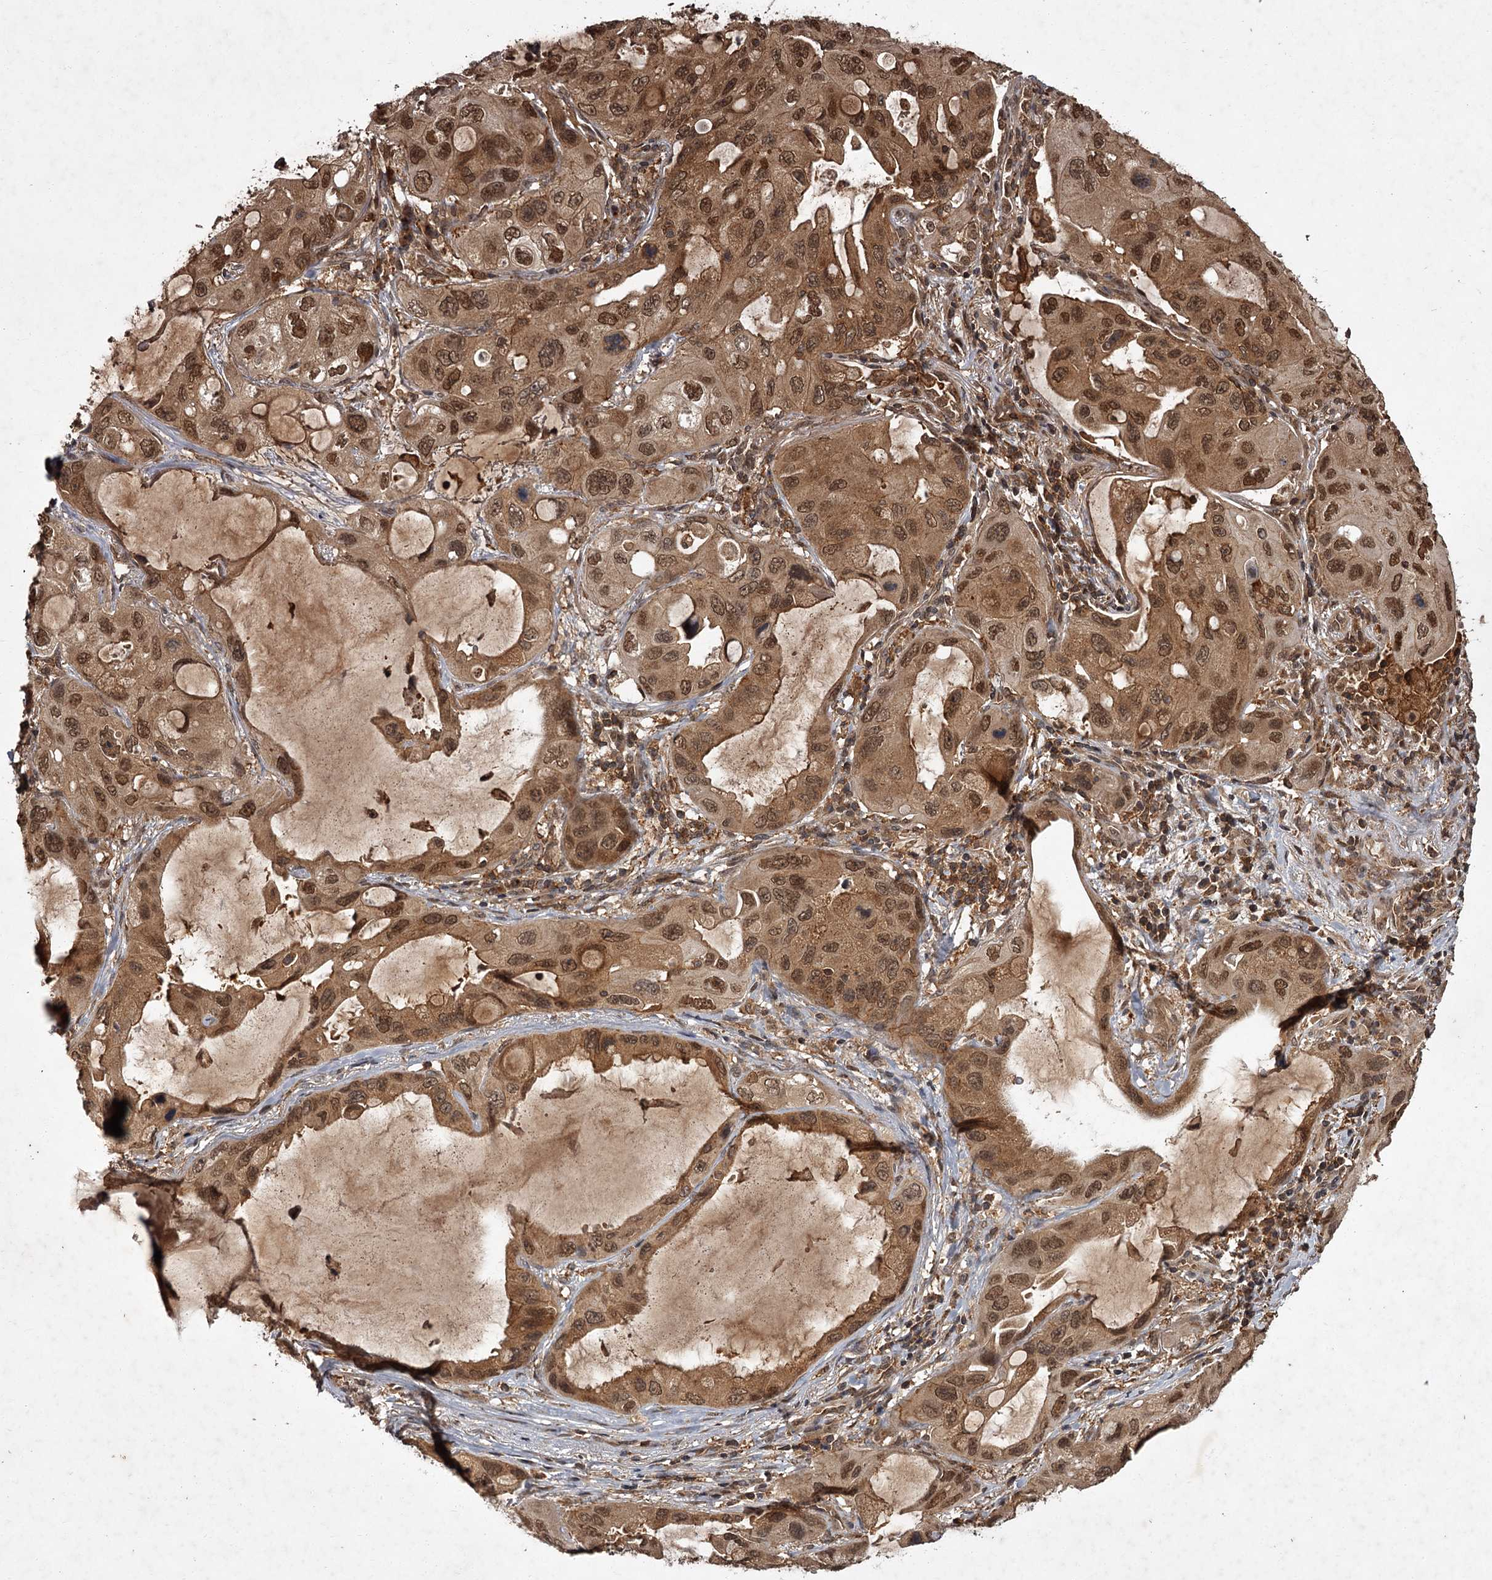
{"staining": {"intensity": "moderate", "quantity": ">75%", "location": "cytoplasmic/membranous,nuclear"}, "tissue": "lung cancer", "cell_type": "Tumor cells", "image_type": "cancer", "snomed": [{"axis": "morphology", "description": "Squamous cell carcinoma, NOS"}, {"axis": "topography", "description": "Lung"}], "caption": "DAB (3,3'-diaminobenzidine) immunohistochemical staining of human lung cancer (squamous cell carcinoma) shows moderate cytoplasmic/membranous and nuclear protein positivity in approximately >75% of tumor cells. Using DAB (3,3'-diaminobenzidine) (brown) and hematoxylin (blue) stains, captured at high magnification using brightfield microscopy.", "gene": "TBC1D23", "patient": {"sex": "female", "age": 73}}